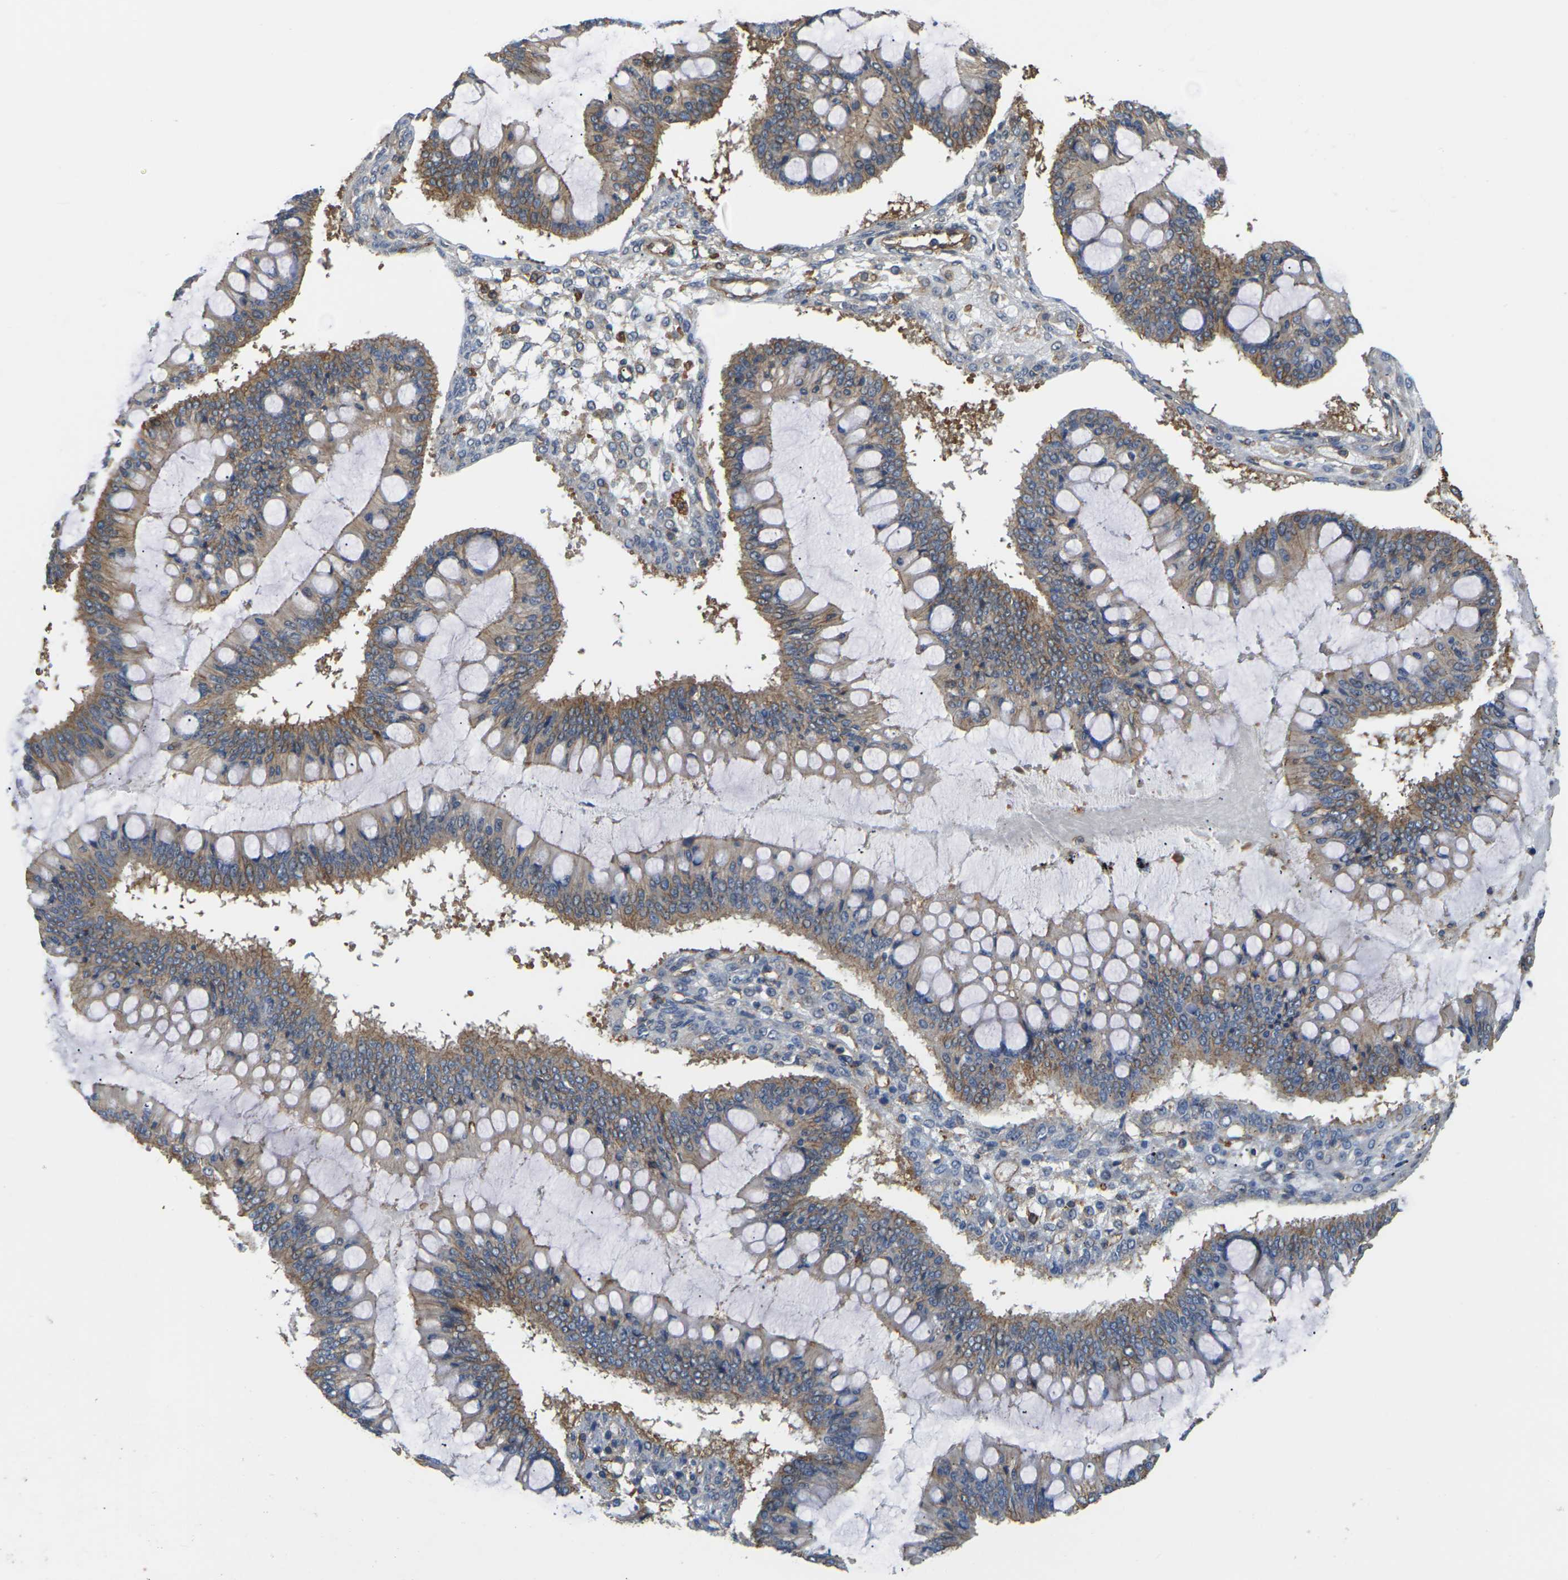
{"staining": {"intensity": "moderate", "quantity": ">75%", "location": "cytoplasmic/membranous"}, "tissue": "ovarian cancer", "cell_type": "Tumor cells", "image_type": "cancer", "snomed": [{"axis": "morphology", "description": "Cystadenocarcinoma, mucinous, NOS"}, {"axis": "topography", "description": "Ovary"}], "caption": "Moderate cytoplasmic/membranous protein staining is present in about >75% of tumor cells in ovarian cancer (mucinous cystadenocarcinoma).", "gene": "IQGAP1", "patient": {"sex": "female", "age": 73}}